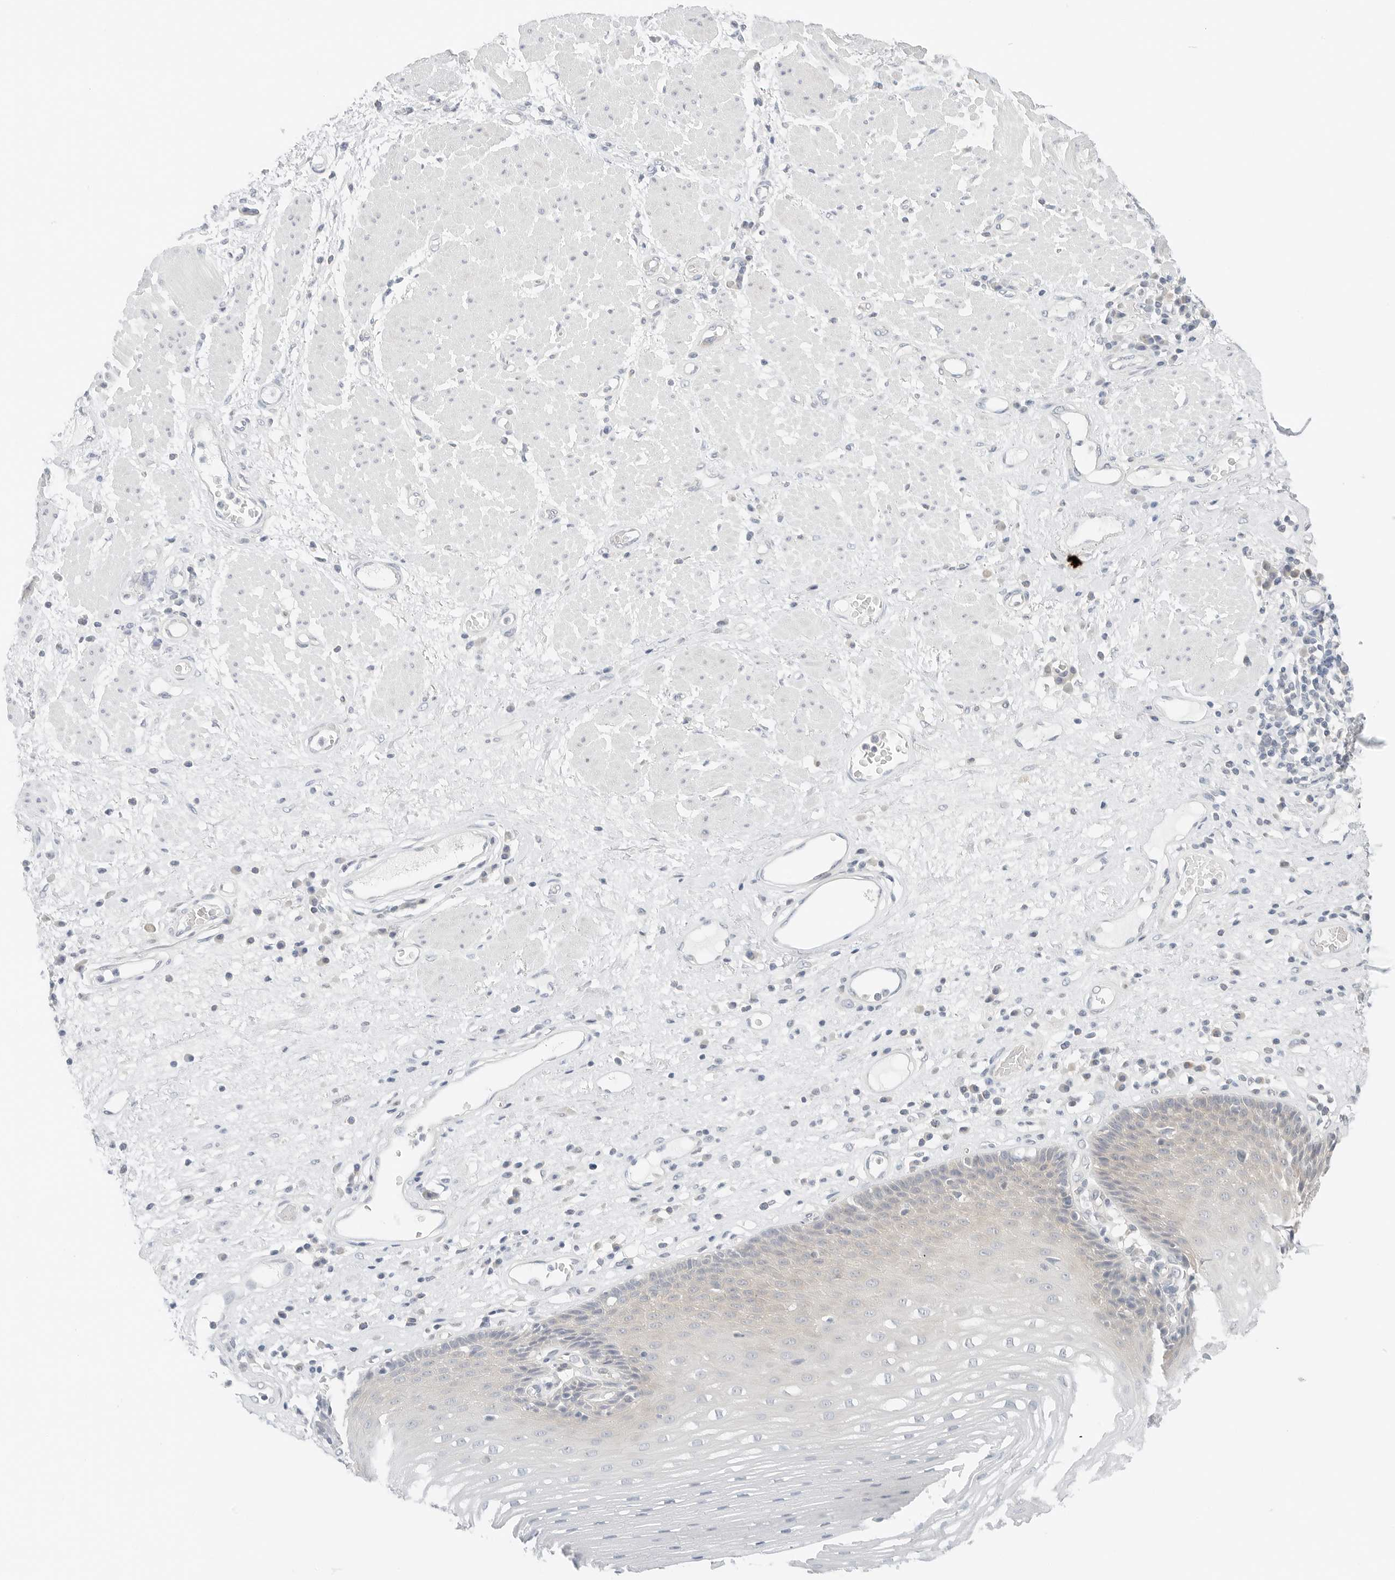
{"staining": {"intensity": "weak", "quantity": "<25%", "location": "cytoplasmic/membranous"}, "tissue": "esophagus", "cell_type": "Squamous epithelial cells", "image_type": "normal", "snomed": [{"axis": "morphology", "description": "Normal tissue, NOS"}, {"axis": "morphology", "description": "Adenocarcinoma, NOS"}, {"axis": "topography", "description": "Esophagus"}], "caption": "Immunohistochemistry (IHC) histopathology image of unremarkable esophagus: human esophagus stained with DAB (3,3'-diaminobenzidine) shows no significant protein expression in squamous epithelial cells.", "gene": "IQCC", "patient": {"sex": "male", "age": 62}}